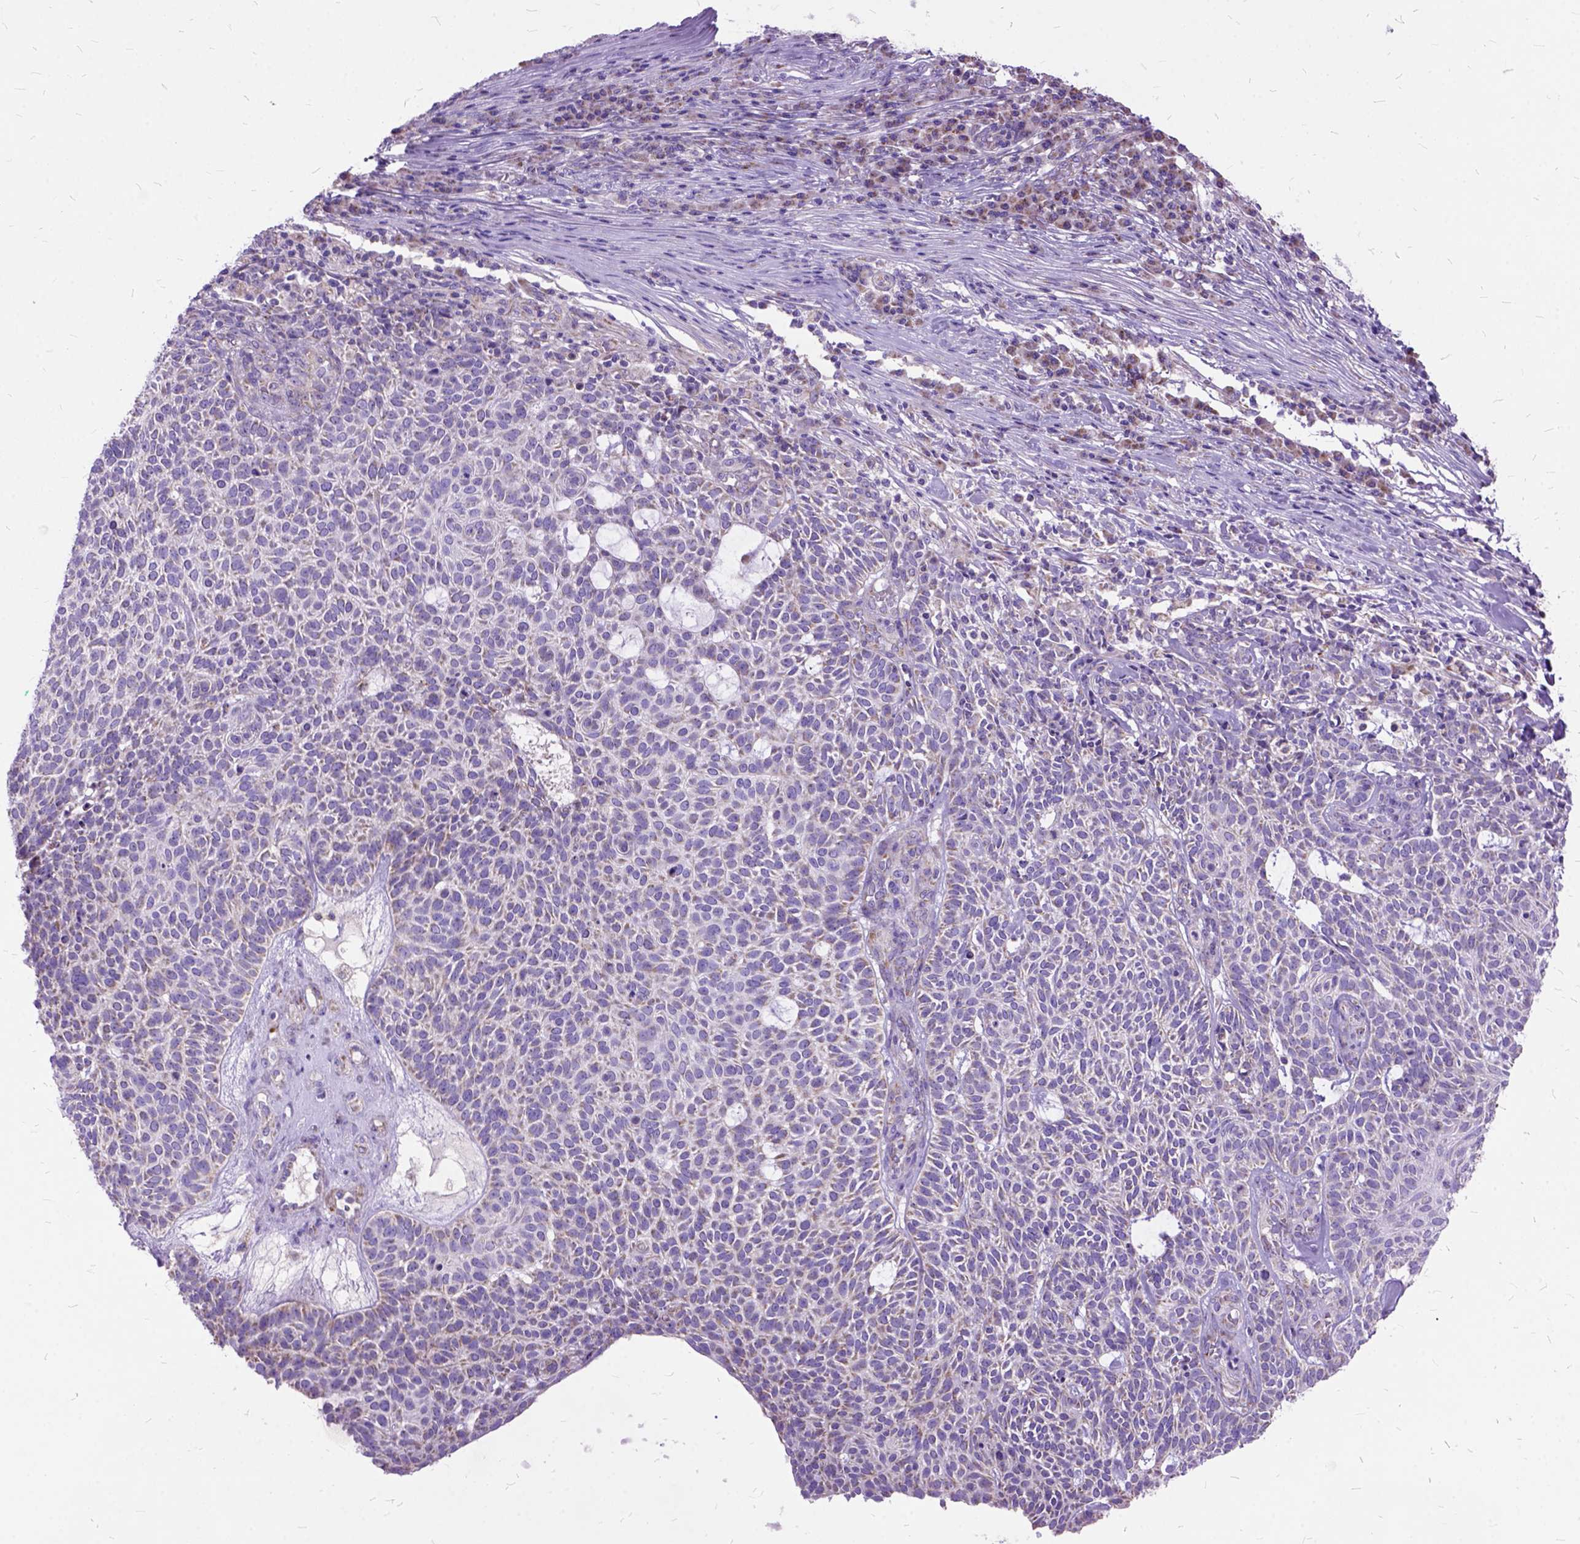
{"staining": {"intensity": "weak", "quantity": "<25%", "location": "cytoplasmic/membranous"}, "tissue": "skin cancer", "cell_type": "Tumor cells", "image_type": "cancer", "snomed": [{"axis": "morphology", "description": "Squamous cell carcinoma, NOS"}, {"axis": "topography", "description": "Skin"}], "caption": "There is no significant expression in tumor cells of skin cancer.", "gene": "CTAG2", "patient": {"sex": "female", "age": 90}}